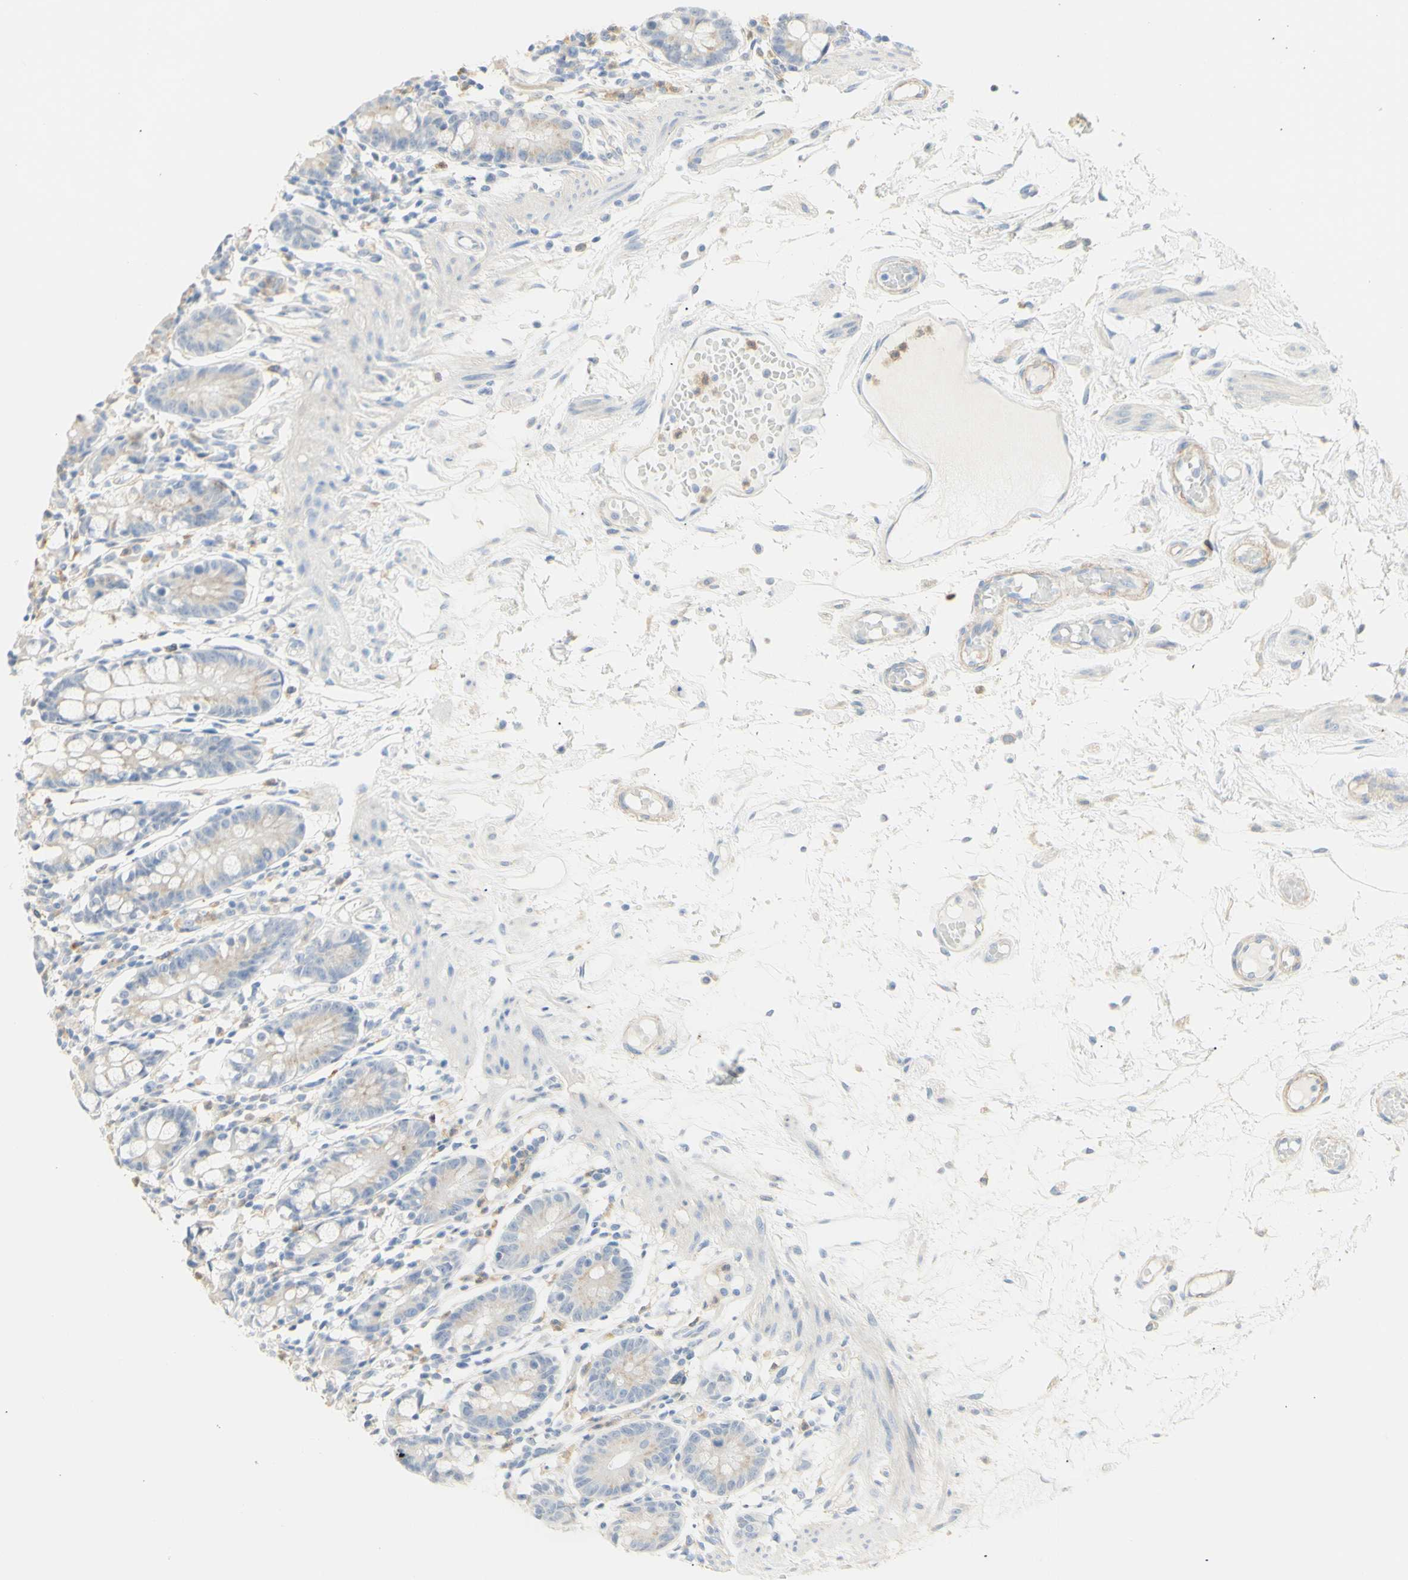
{"staining": {"intensity": "weak", "quantity": "25%-75%", "location": "cytoplasmic/membranous"}, "tissue": "small intestine", "cell_type": "Glandular cells", "image_type": "normal", "snomed": [{"axis": "morphology", "description": "Normal tissue, NOS"}, {"axis": "morphology", "description": "Cystadenocarcinoma, serous, Metastatic site"}, {"axis": "topography", "description": "Small intestine"}], "caption": "Immunohistochemical staining of unremarkable small intestine displays low levels of weak cytoplasmic/membranous staining in about 25%-75% of glandular cells.", "gene": "B4GALNT3", "patient": {"sex": "female", "age": 61}}